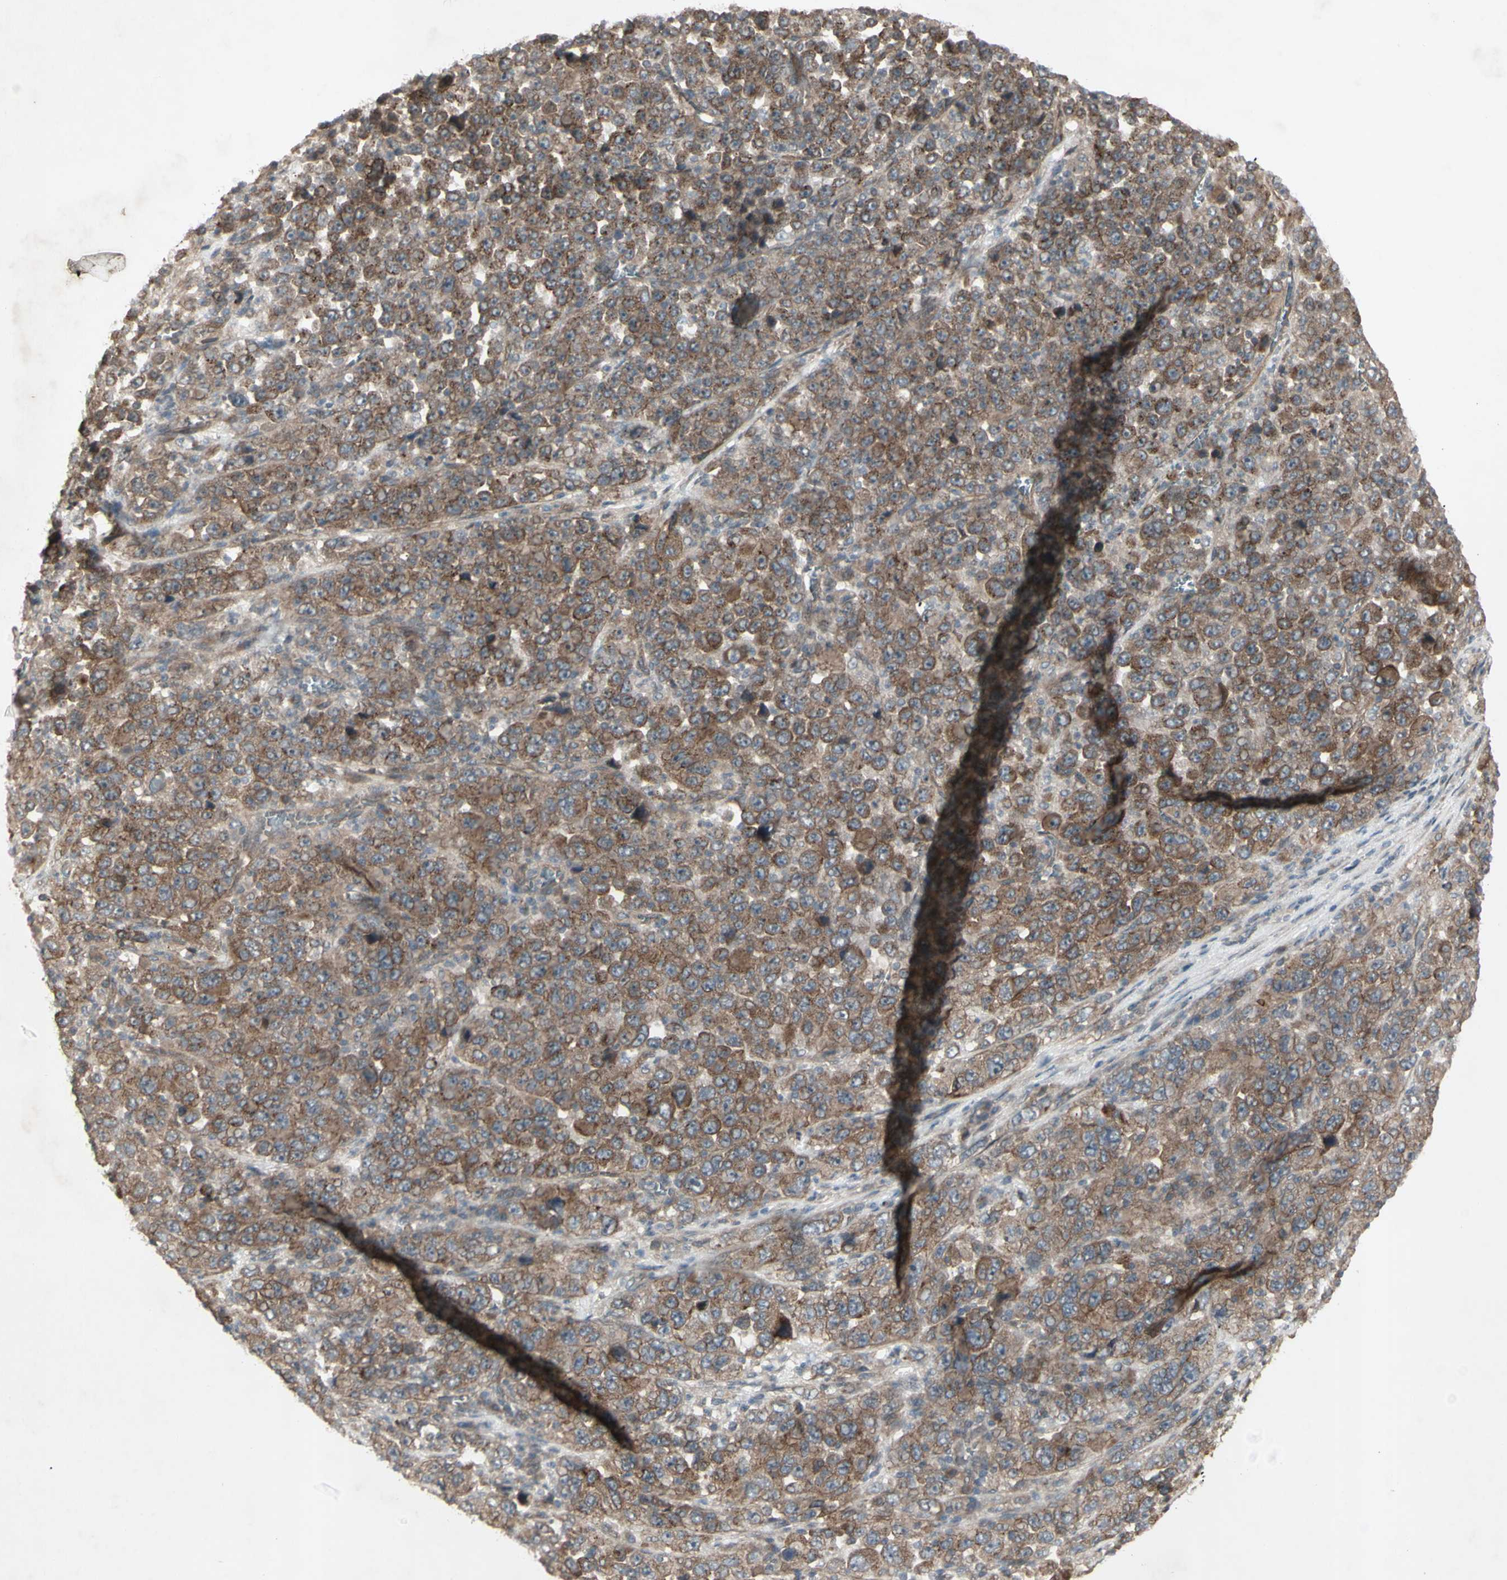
{"staining": {"intensity": "moderate", "quantity": "25%-75%", "location": "cytoplasmic/membranous"}, "tissue": "stomach cancer", "cell_type": "Tumor cells", "image_type": "cancer", "snomed": [{"axis": "morphology", "description": "Normal tissue, NOS"}, {"axis": "morphology", "description": "Adenocarcinoma, NOS"}, {"axis": "topography", "description": "Stomach, upper"}, {"axis": "topography", "description": "Stomach"}], "caption": "Adenocarcinoma (stomach) was stained to show a protein in brown. There is medium levels of moderate cytoplasmic/membranous staining in approximately 25%-75% of tumor cells. (Brightfield microscopy of DAB IHC at high magnification).", "gene": "JAG1", "patient": {"sex": "male", "age": 59}}